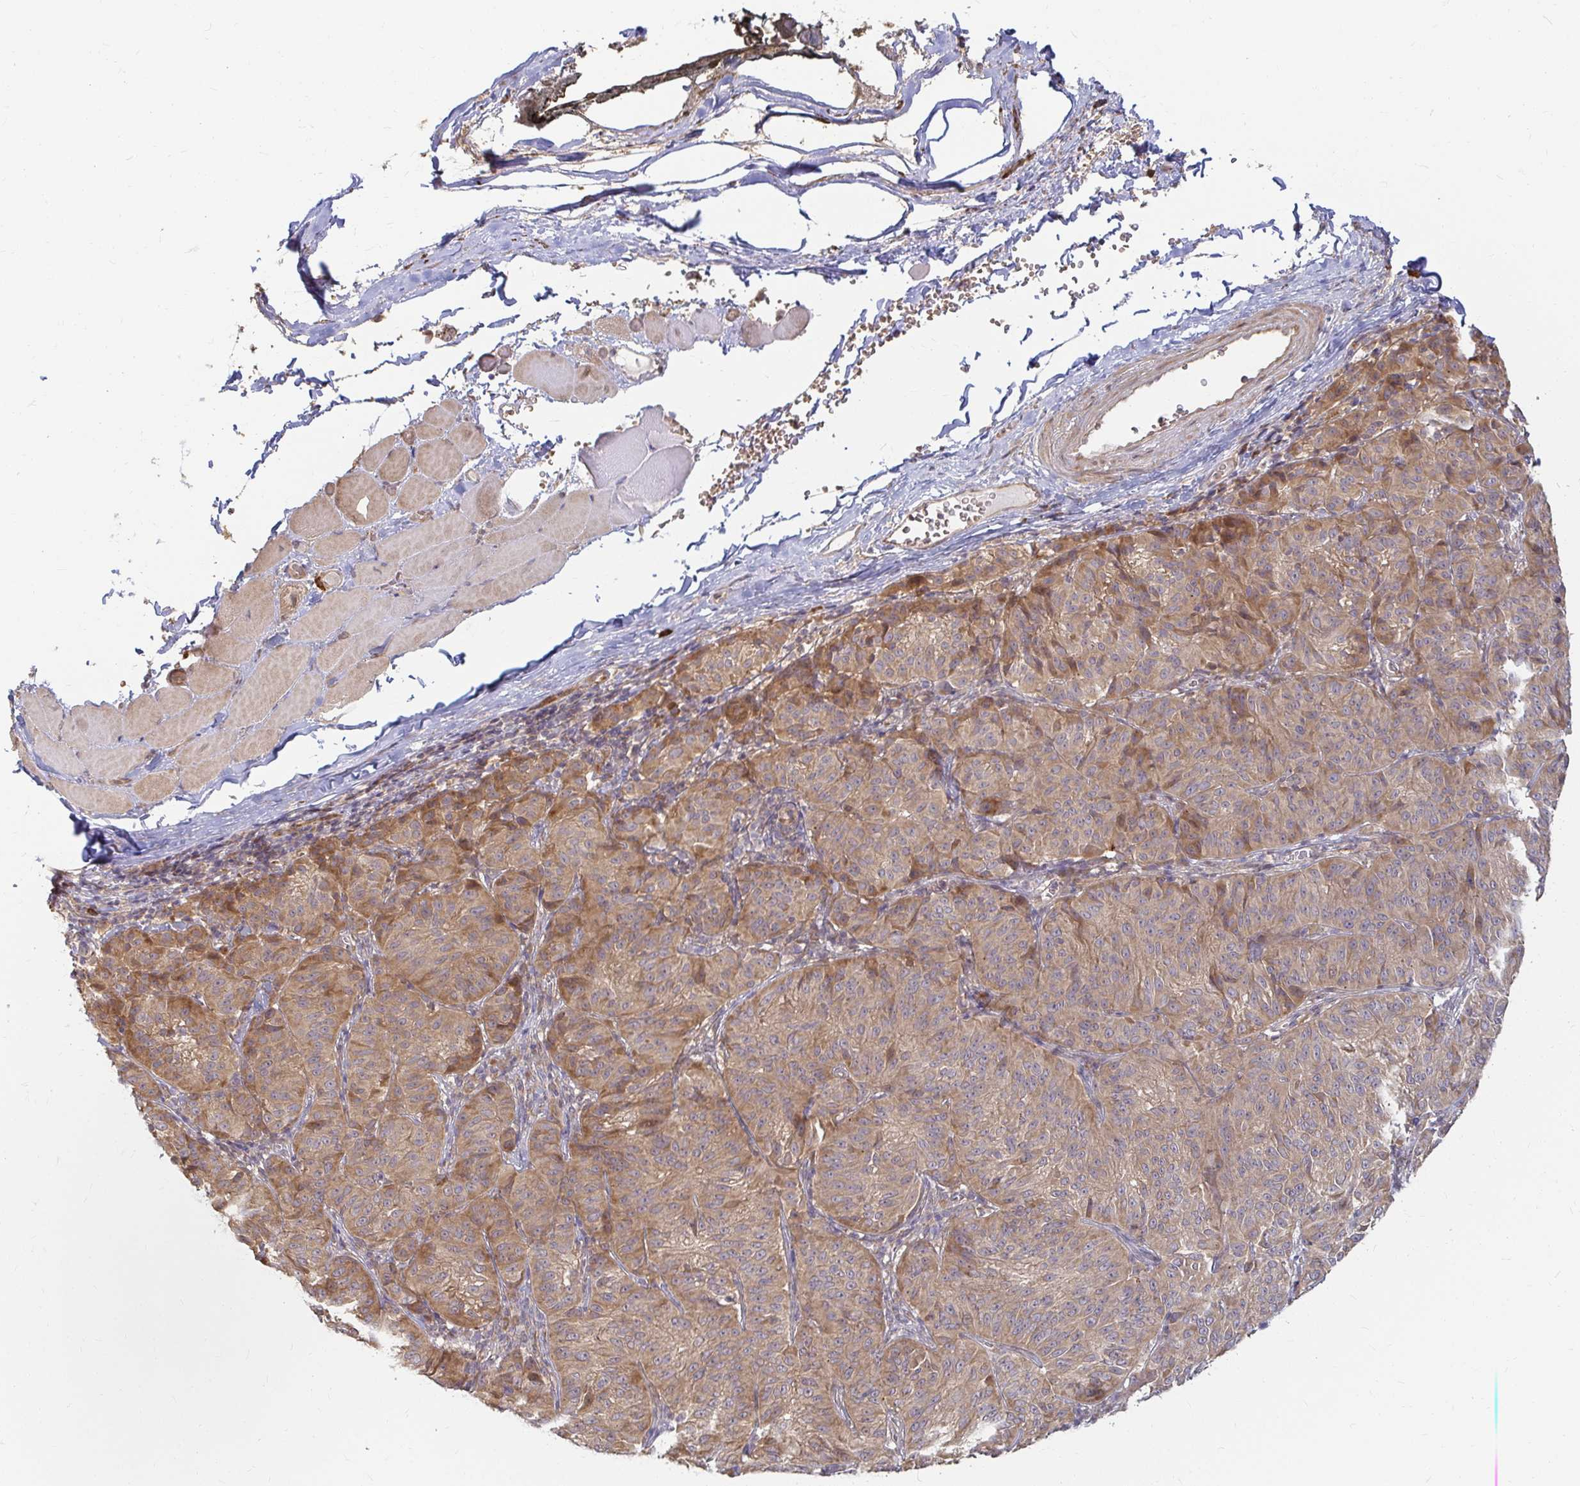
{"staining": {"intensity": "moderate", "quantity": ">75%", "location": "cytoplasmic/membranous"}, "tissue": "melanoma", "cell_type": "Tumor cells", "image_type": "cancer", "snomed": [{"axis": "morphology", "description": "Malignant melanoma, NOS"}, {"axis": "topography", "description": "Skin"}], "caption": "The micrograph shows staining of malignant melanoma, revealing moderate cytoplasmic/membranous protein expression (brown color) within tumor cells. The protein of interest is shown in brown color, while the nuclei are stained blue.", "gene": "CAST", "patient": {"sex": "female", "age": 72}}